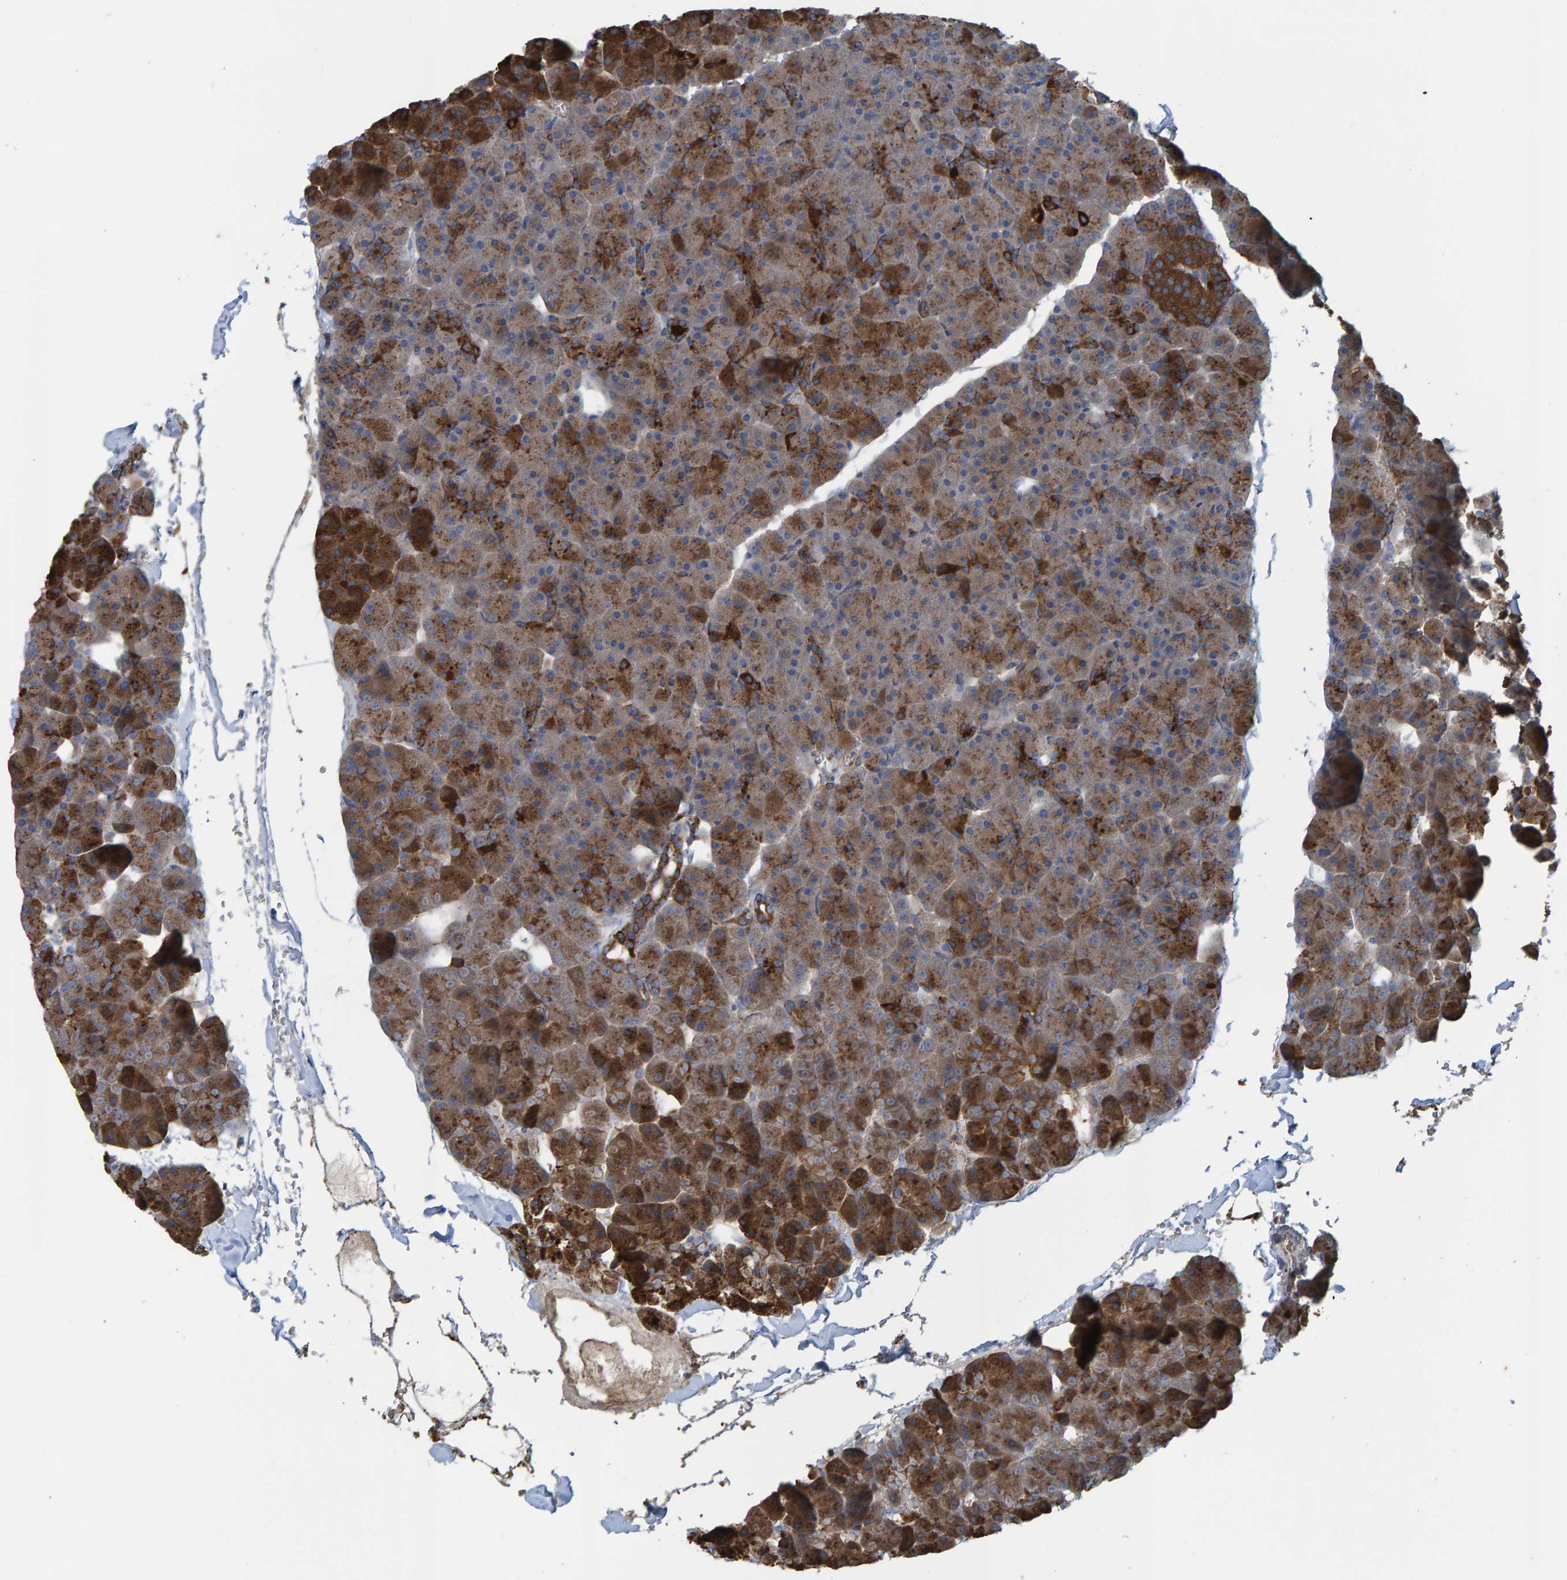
{"staining": {"intensity": "moderate", "quantity": ">75%", "location": "cytoplasmic/membranous"}, "tissue": "pancreas", "cell_type": "Exocrine glandular cells", "image_type": "normal", "snomed": [{"axis": "morphology", "description": "Normal tissue, NOS"}, {"axis": "topography", "description": "Pancreas"}], "caption": "Pancreas stained for a protein reveals moderate cytoplasmic/membranous positivity in exocrine glandular cells.", "gene": "LRSAM1", "patient": {"sex": "male", "age": 35}}